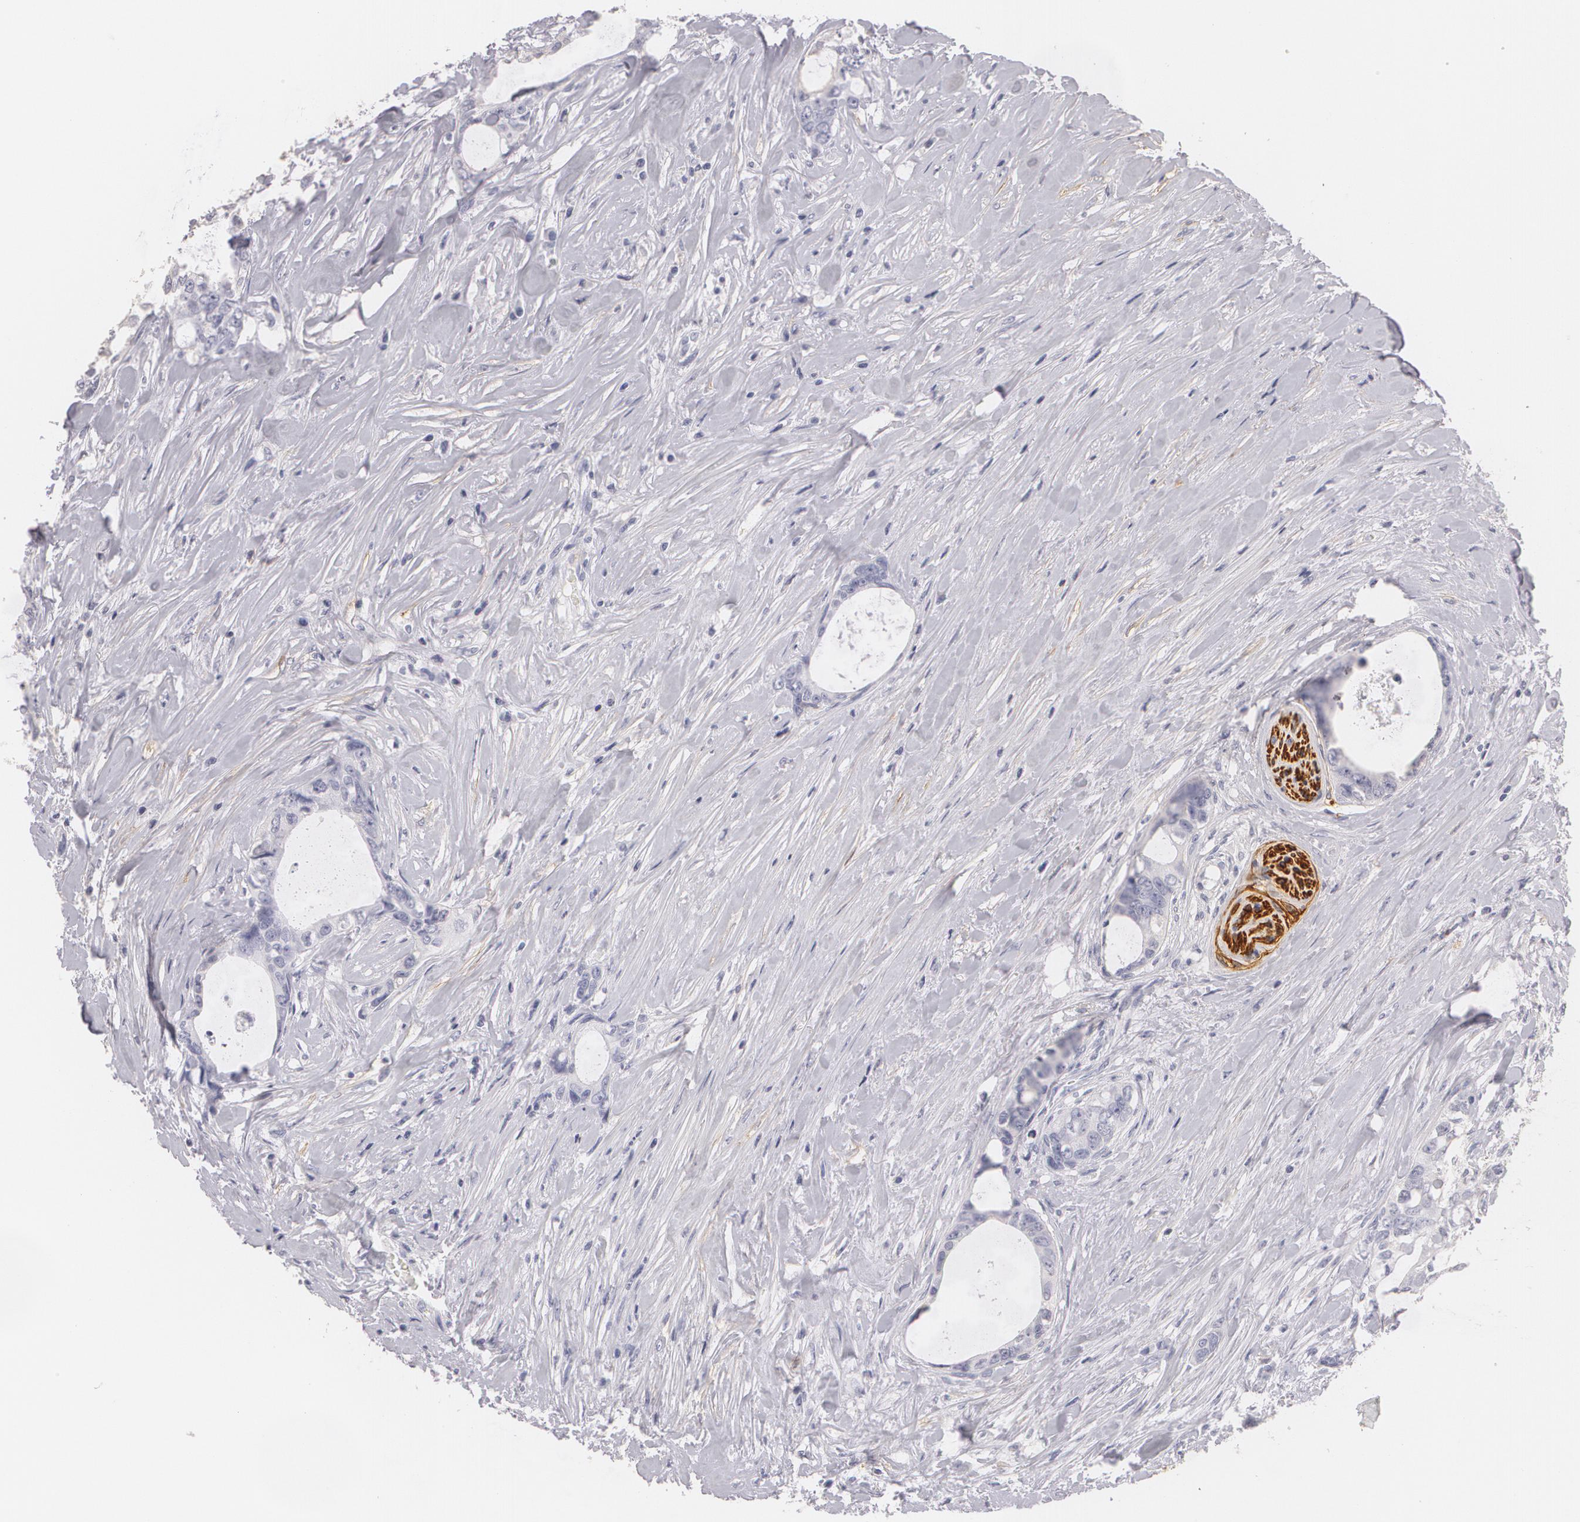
{"staining": {"intensity": "negative", "quantity": "none", "location": "none"}, "tissue": "colorectal cancer", "cell_type": "Tumor cells", "image_type": "cancer", "snomed": [{"axis": "morphology", "description": "Adenocarcinoma, NOS"}, {"axis": "topography", "description": "Rectum"}], "caption": "DAB (3,3'-diaminobenzidine) immunohistochemical staining of colorectal cancer (adenocarcinoma) demonstrates no significant staining in tumor cells. (DAB (3,3'-diaminobenzidine) IHC with hematoxylin counter stain).", "gene": "NGFR", "patient": {"sex": "female", "age": 57}}